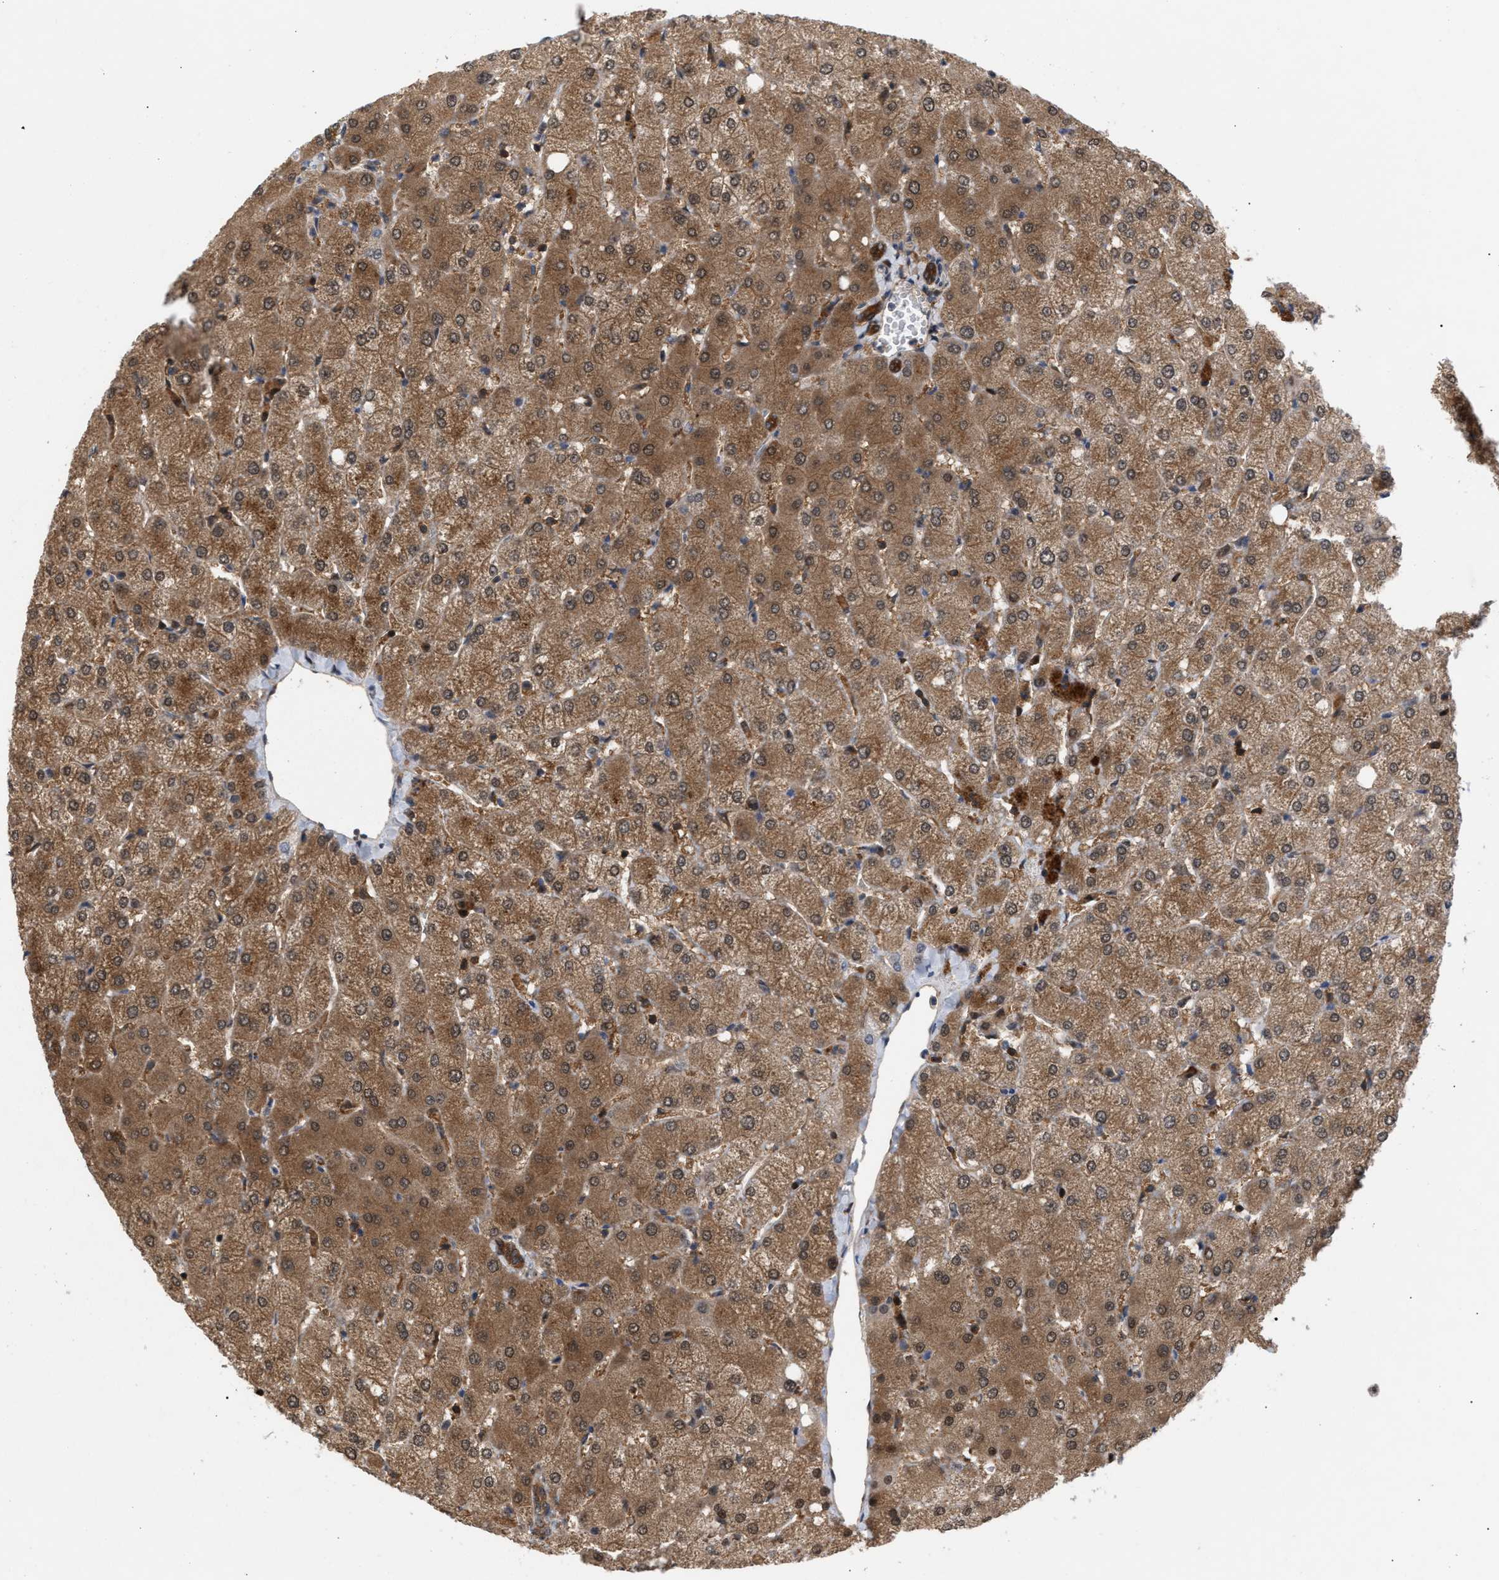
{"staining": {"intensity": "strong", "quantity": ">75%", "location": "cytoplasmic/membranous"}, "tissue": "liver", "cell_type": "Cholangiocytes", "image_type": "normal", "snomed": [{"axis": "morphology", "description": "Normal tissue, NOS"}, {"axis": "topography", "description": "Liver"}], "caption": "DAB immunohistochemical staining of benign liver reveals strong cytoplasmic/membranous protein expression in approximately >75% of cholangiocytes. (IHC, brightfield microscopy, high magnification).", "gene": "GLOD4", "patient": {"sex": "female", "age": 54}}